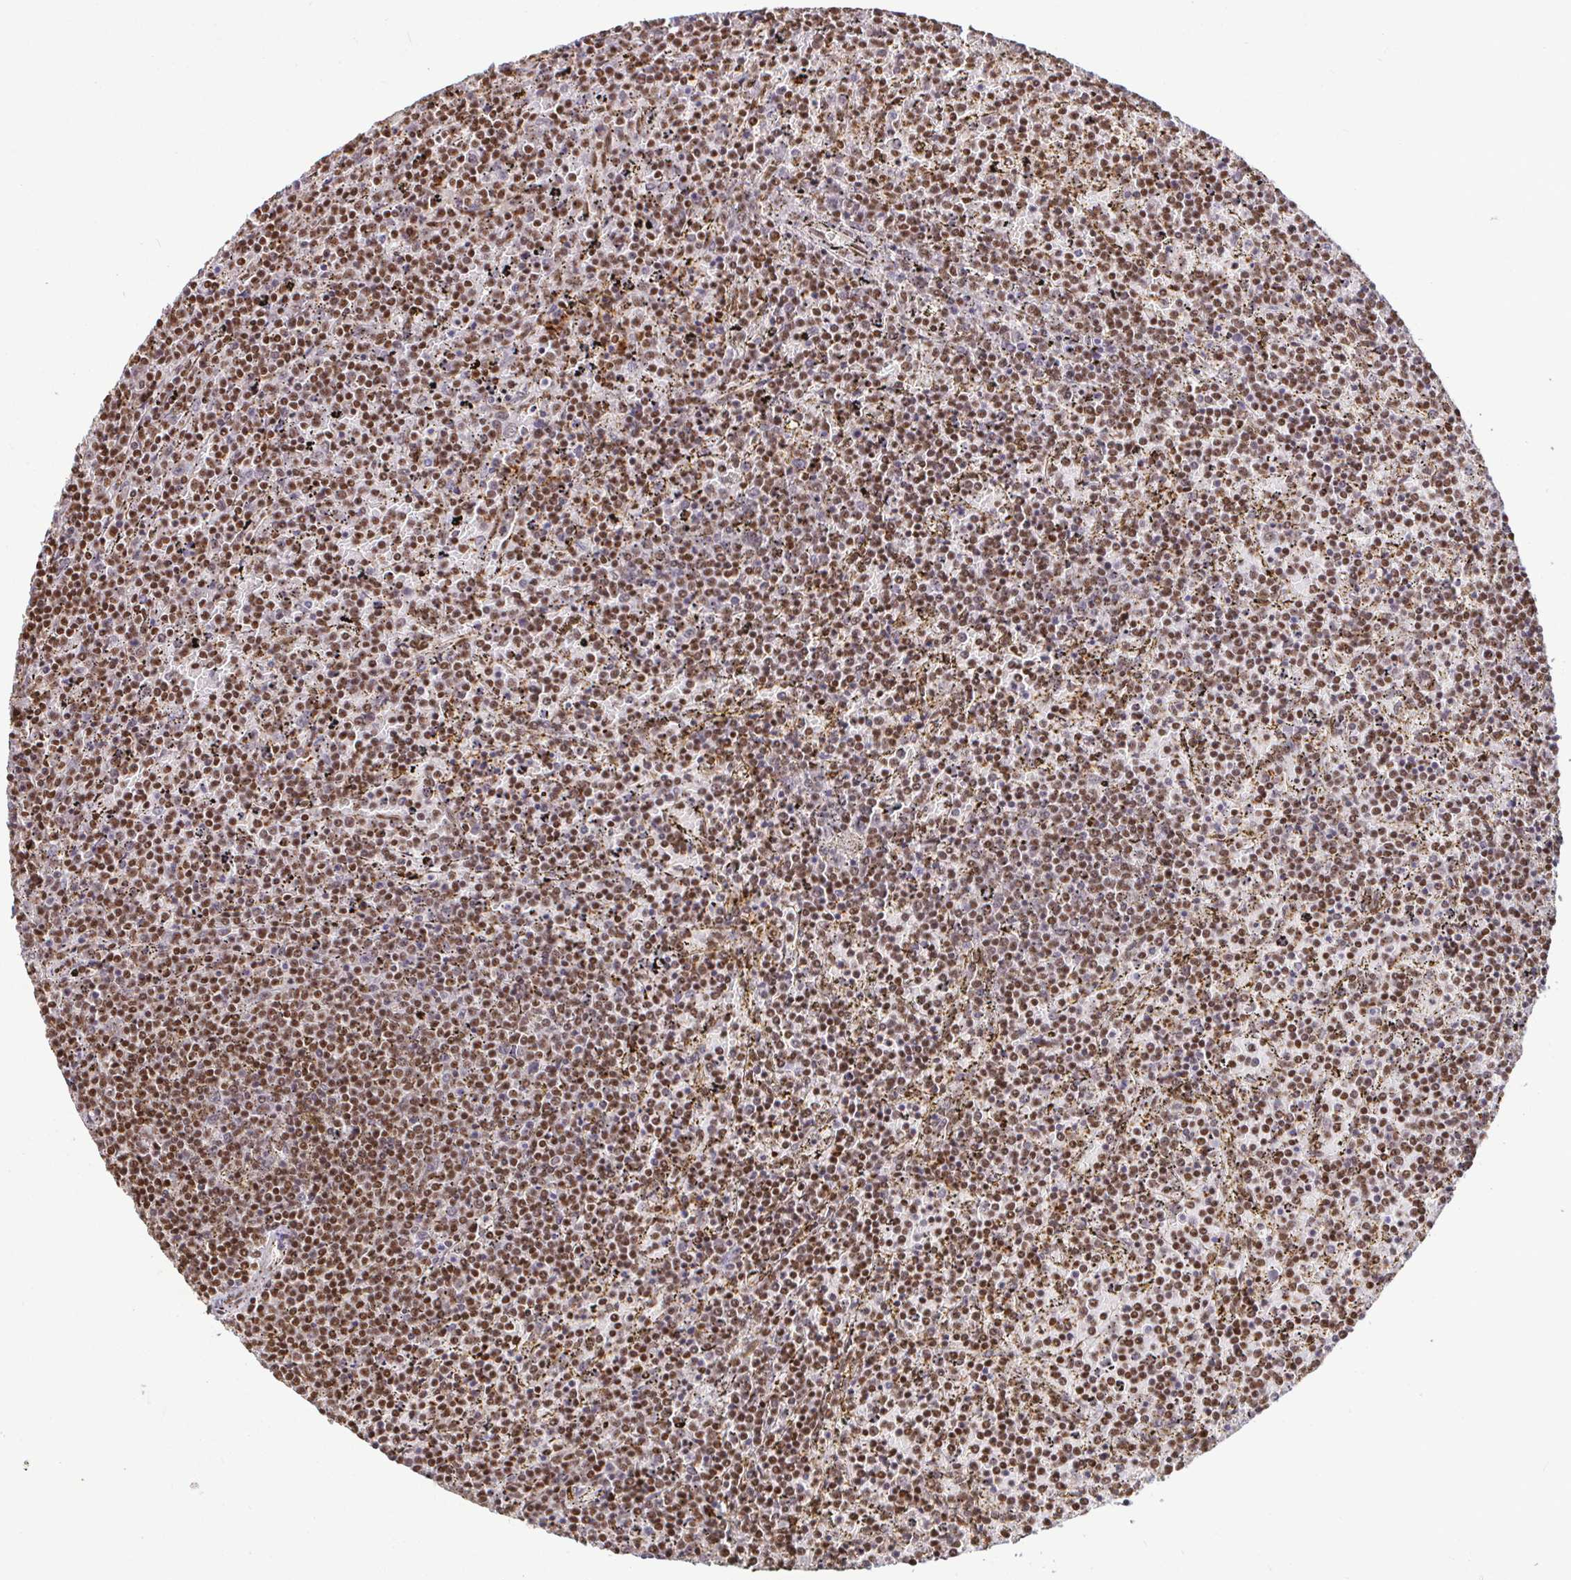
{"staining": {"intensity": "moderate", "quantity": ">75%", "location": "nuclear"}, "tissue": "lymphoma", "cell_type": "Tumor cells", "image_type": "cancer", "snomed": [{"axis": "morphology", "description": "Malignant lymphoma, non-Hodgkin's type, Low grade"}, {"axis": "topography", "description": "Spleen"}], "caption": "A high-resolution photomicrograph shows immunohistochemistry staining of malignant lymphoma, non-Hodgkin's type (low-grade), which reveals moderate nuclear positivity in approximately >75% of tumor cells.", "gene": "SP3", "patient": {"sex": "female", "age": 77}}